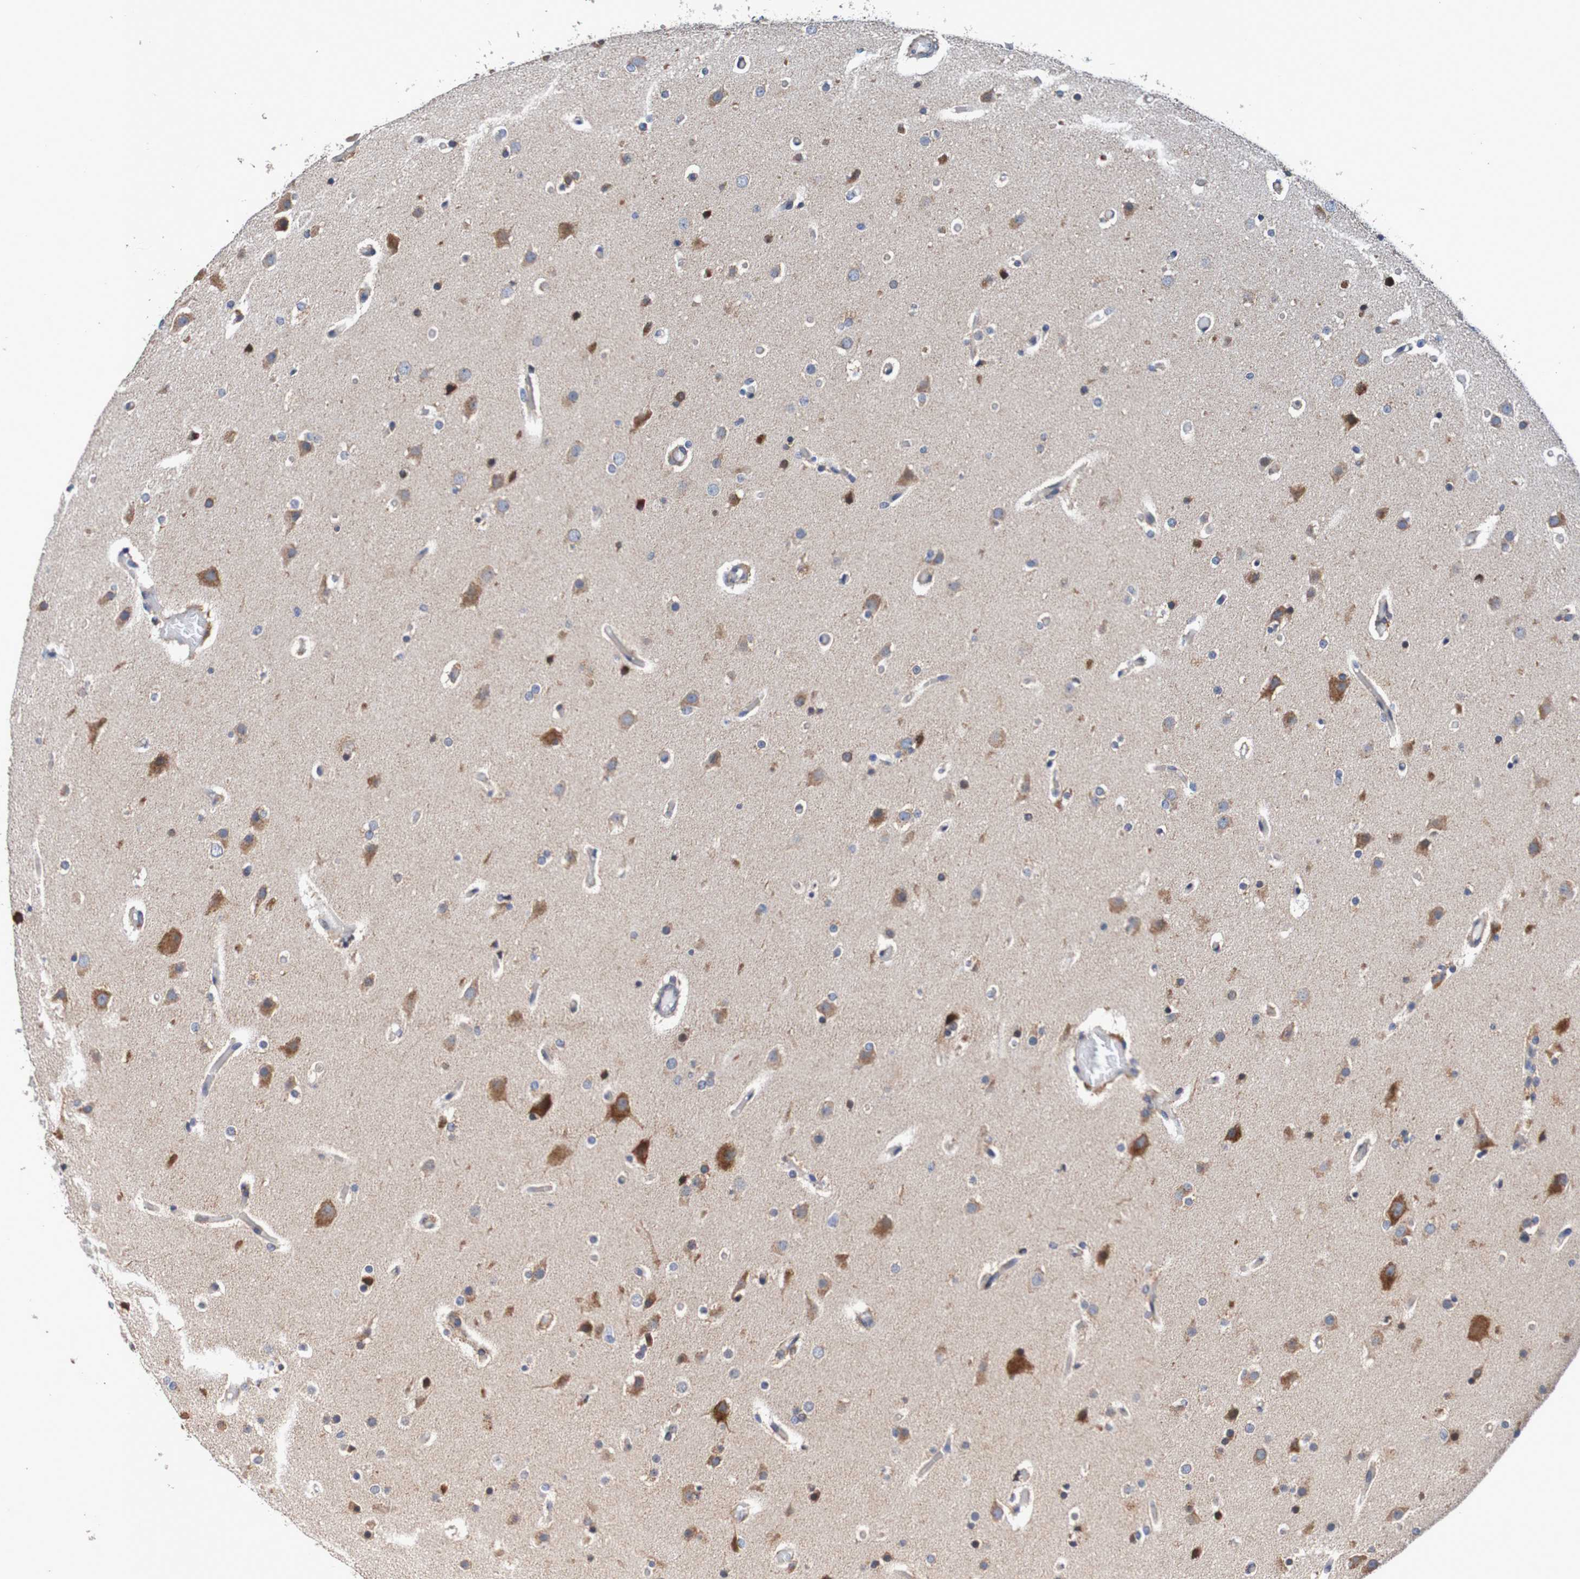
{"staining": {"intensity": "strong", "quantity": ">75%", "location": "cytoplasmic/membranous"}, "tissue": "glioma", "cell_type": "Tumor cells", "image_type": "cancer", "snomed": [{"axis": "morphology", "description": "Glioma, malignant, High grade"}, {"axis": "topography", "description": "Cerebral cortex"}], "caption": "A brown stain labels strong cytoplasmic/membranous staining of a protein in high-grade glioma (malignant) tumor cells.", "gene": "FIBP", "patient": {"sex": "female", "age": 36}}